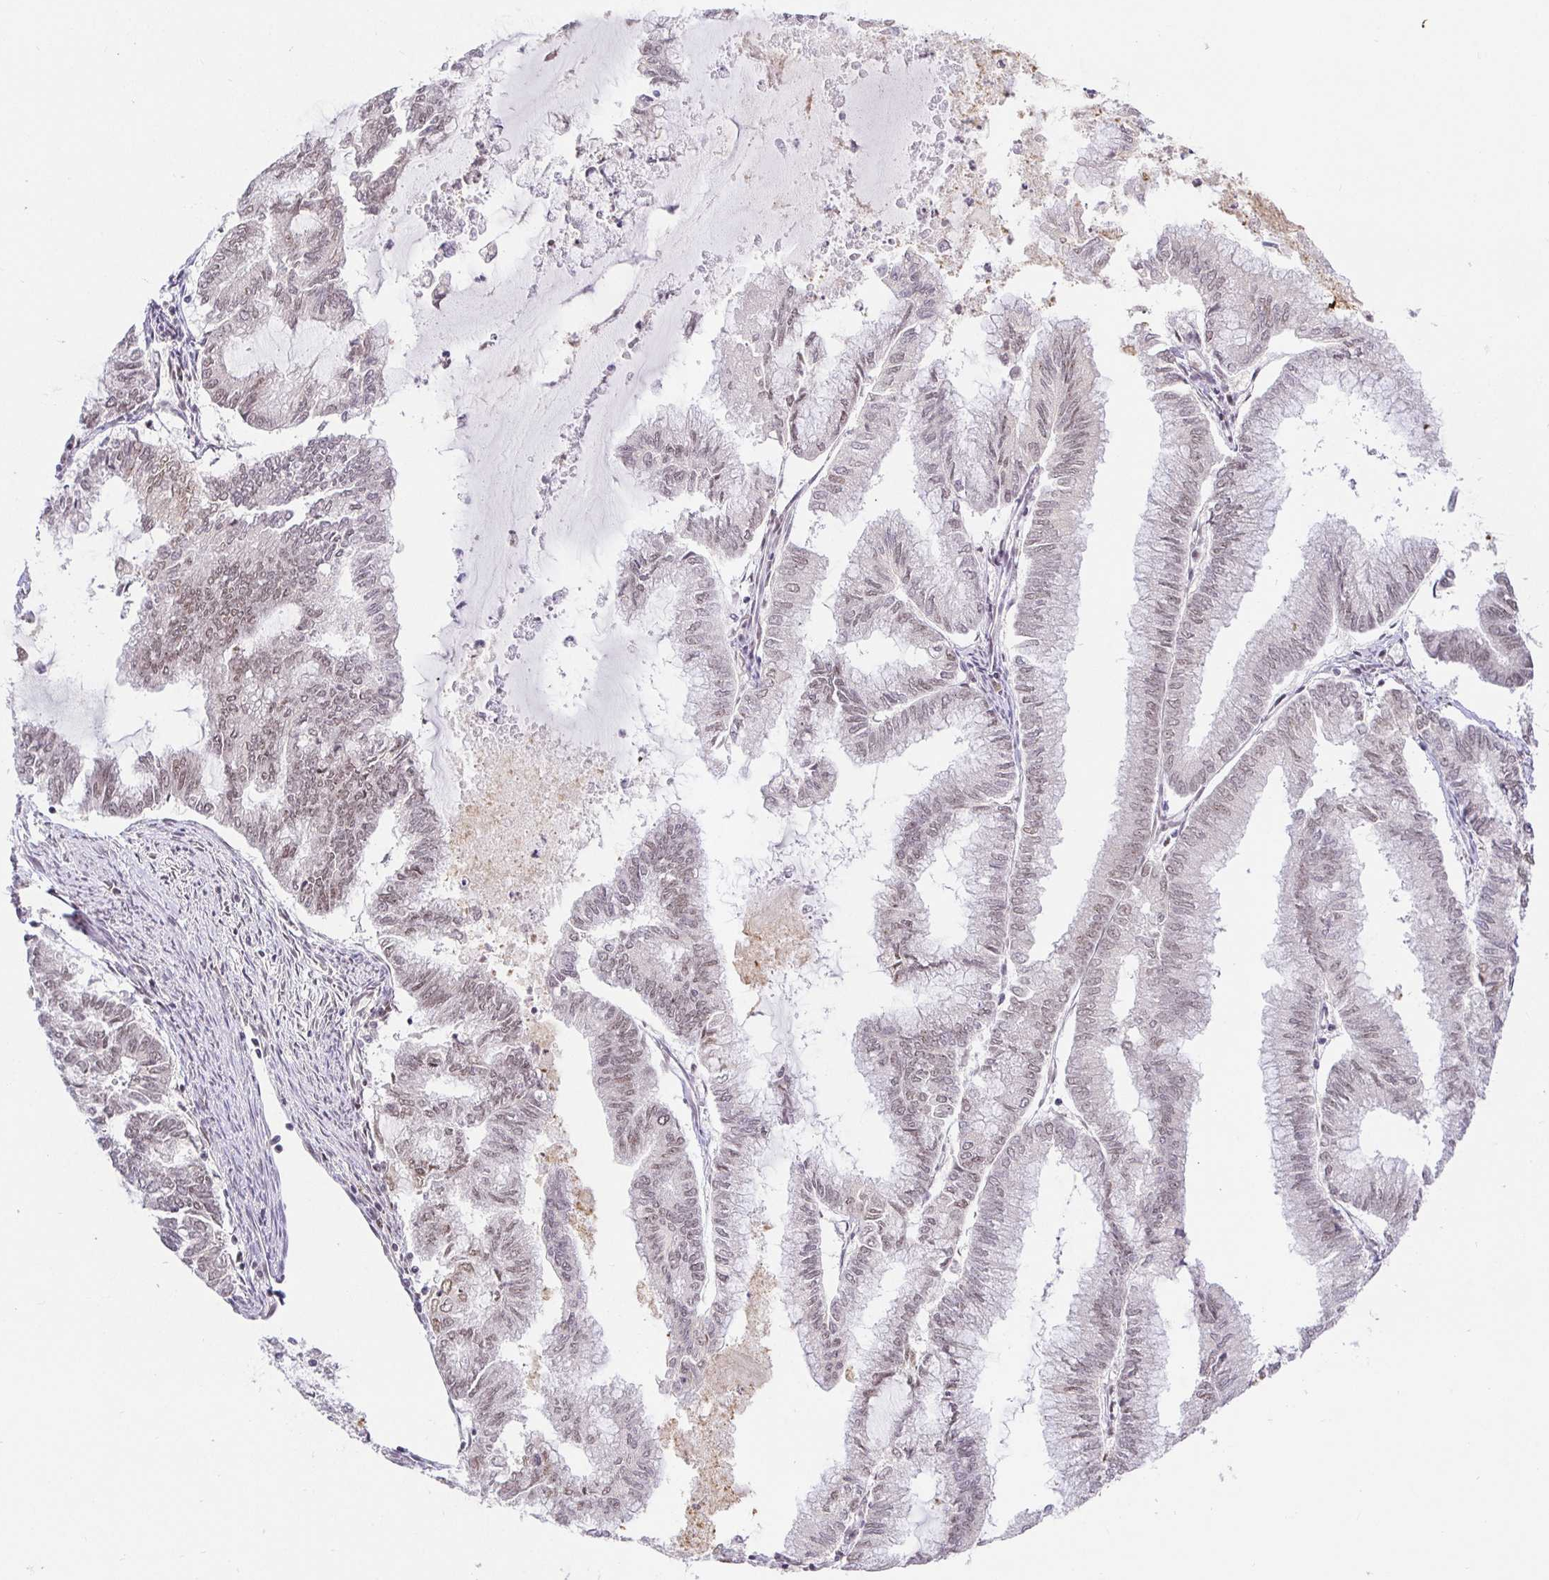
{"staining": {"intensity": "weak", "quantity": "25%-75%", "location": "nuclear"}, "tissue": "endometrial cancer", "cell_type": "Tumor cells", "image_type": "cancer", "snomed": [{"axis": "morphology", "description": "Adenocarcinoma, NOS"}, {"axis": "topography", "description": "Endometrium"}], "caption": "Immunohistochemical staining of human adenocarcinoma (endometrial) shows weak nuclear protein positivity in about 25%-75% of tumor cells.", "gene": "USF1", "patient": {"sex": "female", "age": 79}}